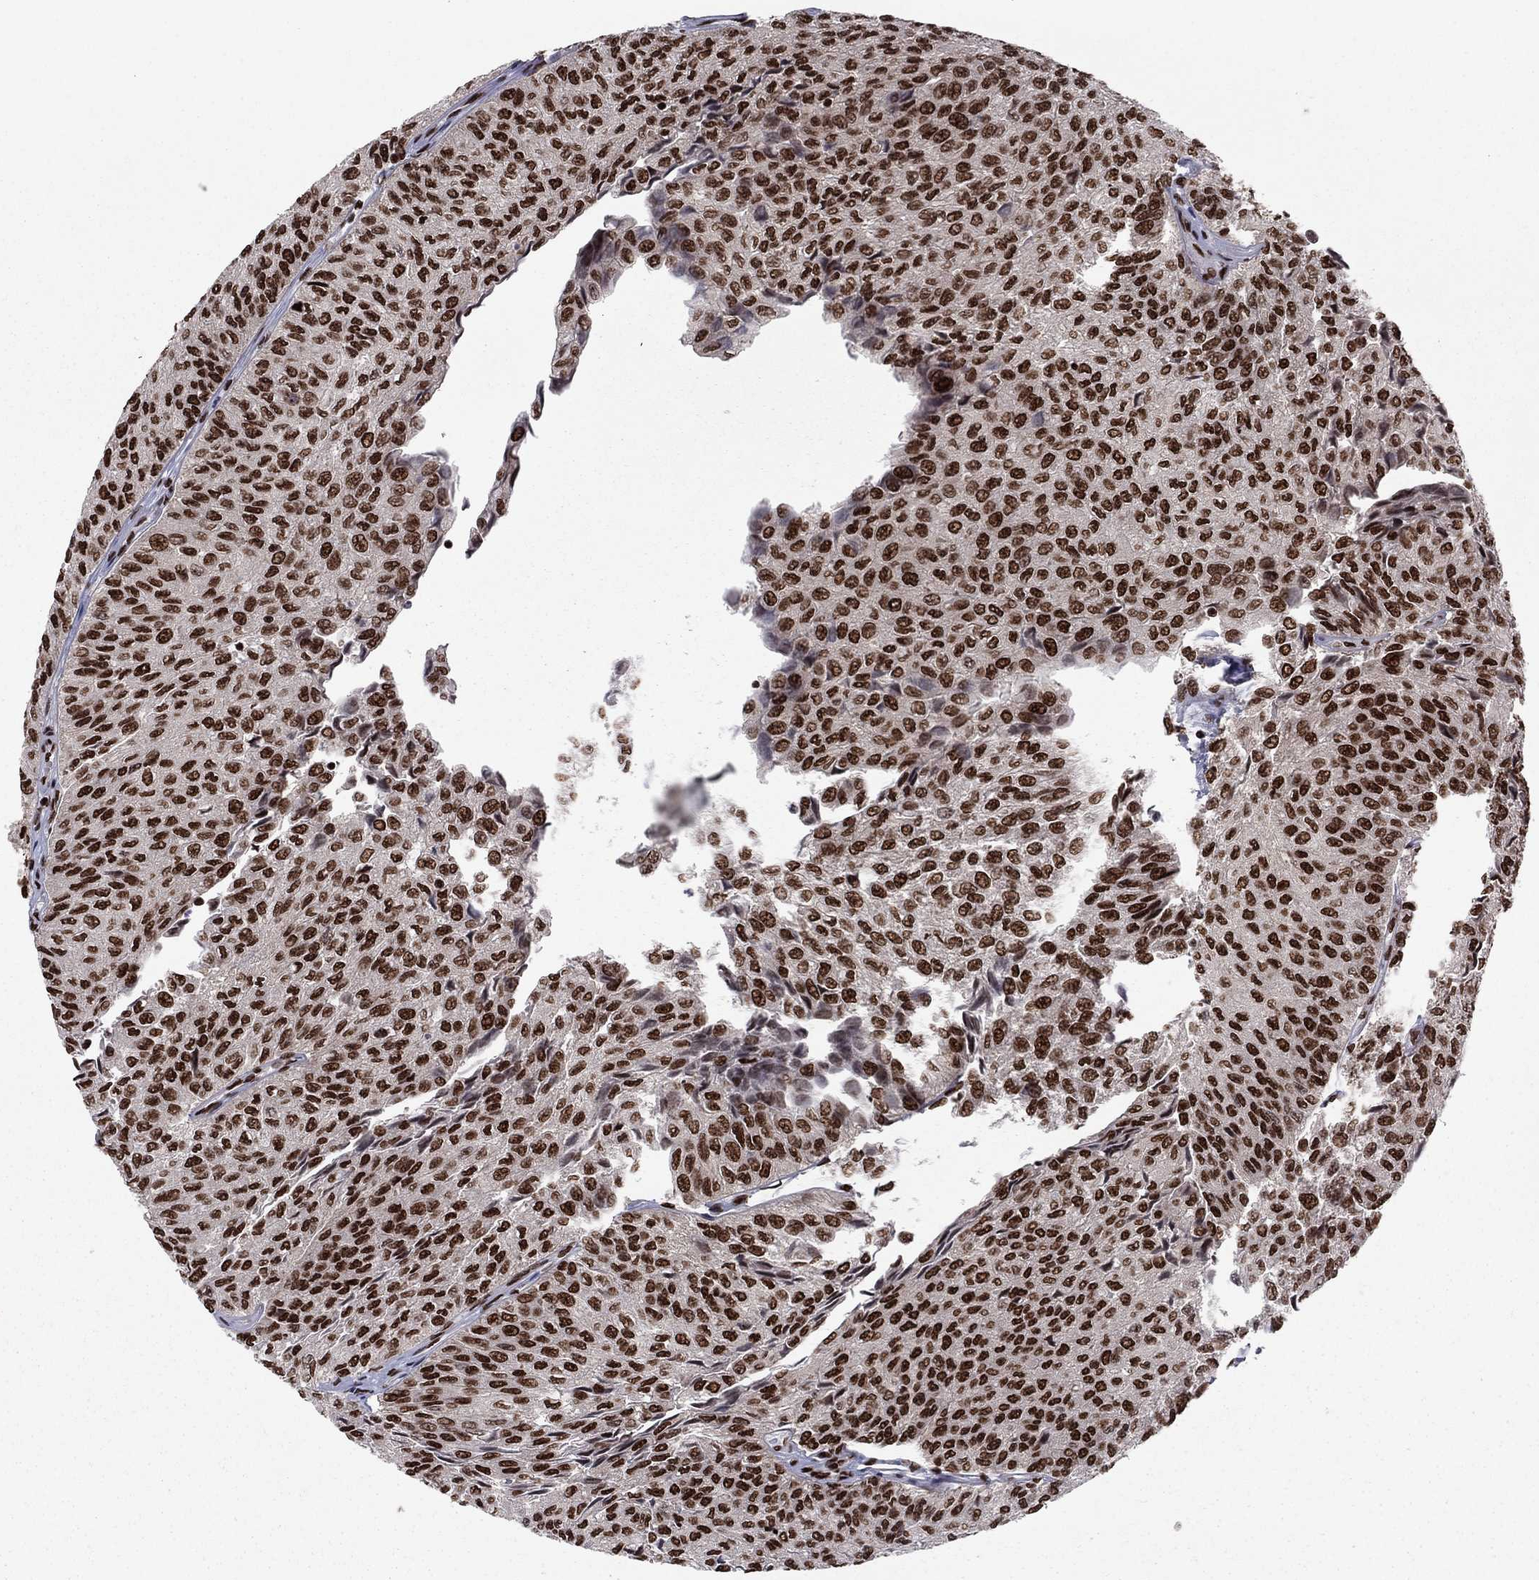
{"staining": {"intensity": "strong", "quantity": ">75%", "location": "nuclear"}, "tissue": "urothelial cancer", "cell_type": "Tumor cells", "image_type": "cancer", "snomed": [{"axis": "morphology", "description": "Urothelial carcinoma, Low grade"}, {"axis": "topography", "description": "Urinary bladder"}], "caption": "Urothelial cancer stained with DAB IHC exhibits high levels of strong nuclear staining in about >75% of tumor cells. Nuclei are stained in blue.", "gene": "USP54", "patient": {"sex": "male", "age": 78}}